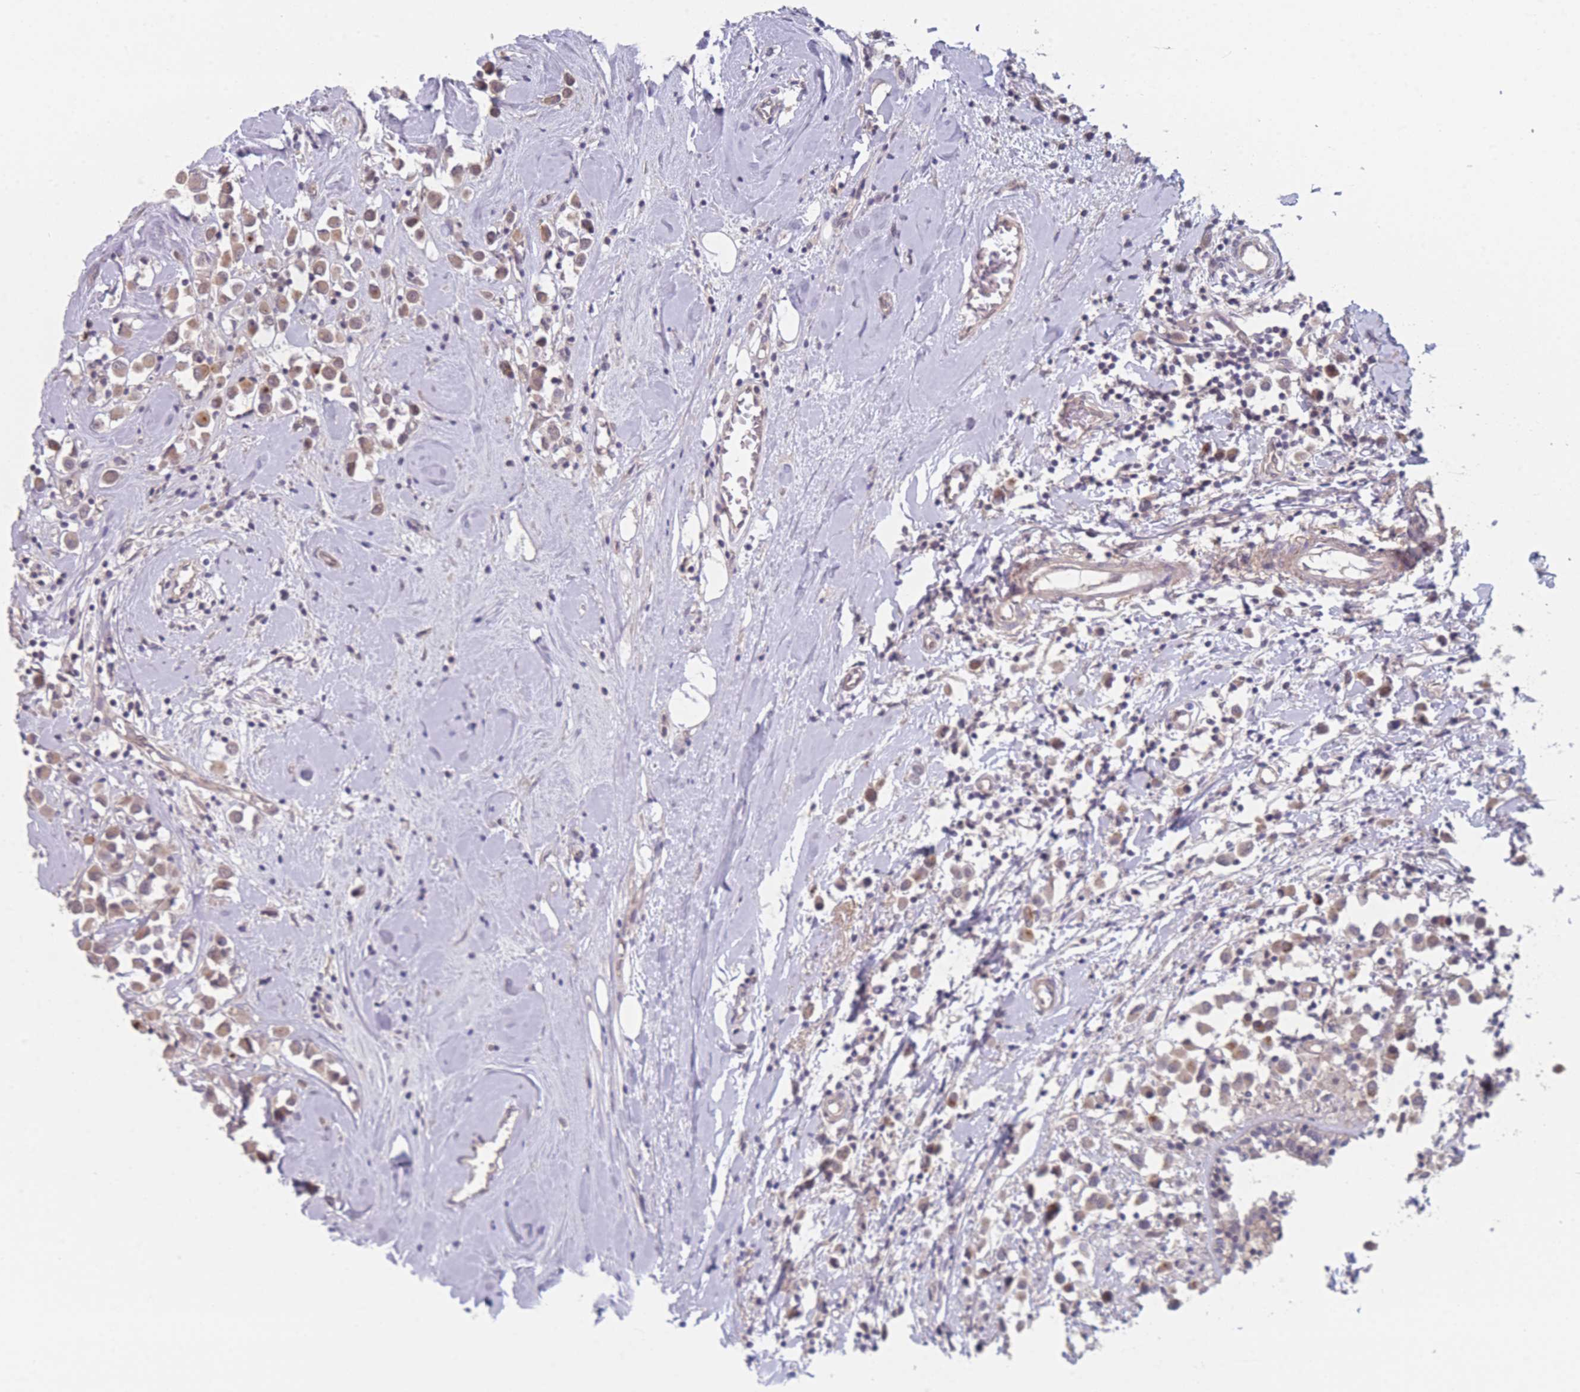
{"staining": {"intensity": "weak", "quantity": "25%-75%", "location": "cytoplasmic/membranous"}, "tissue": "breast cancer", "cell_type": "Tumor cells", "image_type": "cancer", "snomed": [{"axis": "morphology", "description": "Duct carcinoma"}, {"axis": "topography", "description": "Breast"}], "caption": "Immunohistochemical staining of breast cancer shows weak cytoplasmic/membranous protein positivity in about 25%-75% of tumor cells. (brown staining indicates protein expression, while blue staining denotes nuclei).", "gene": "ANKRD10", "patient": {"sex": "female", "age": 61}}